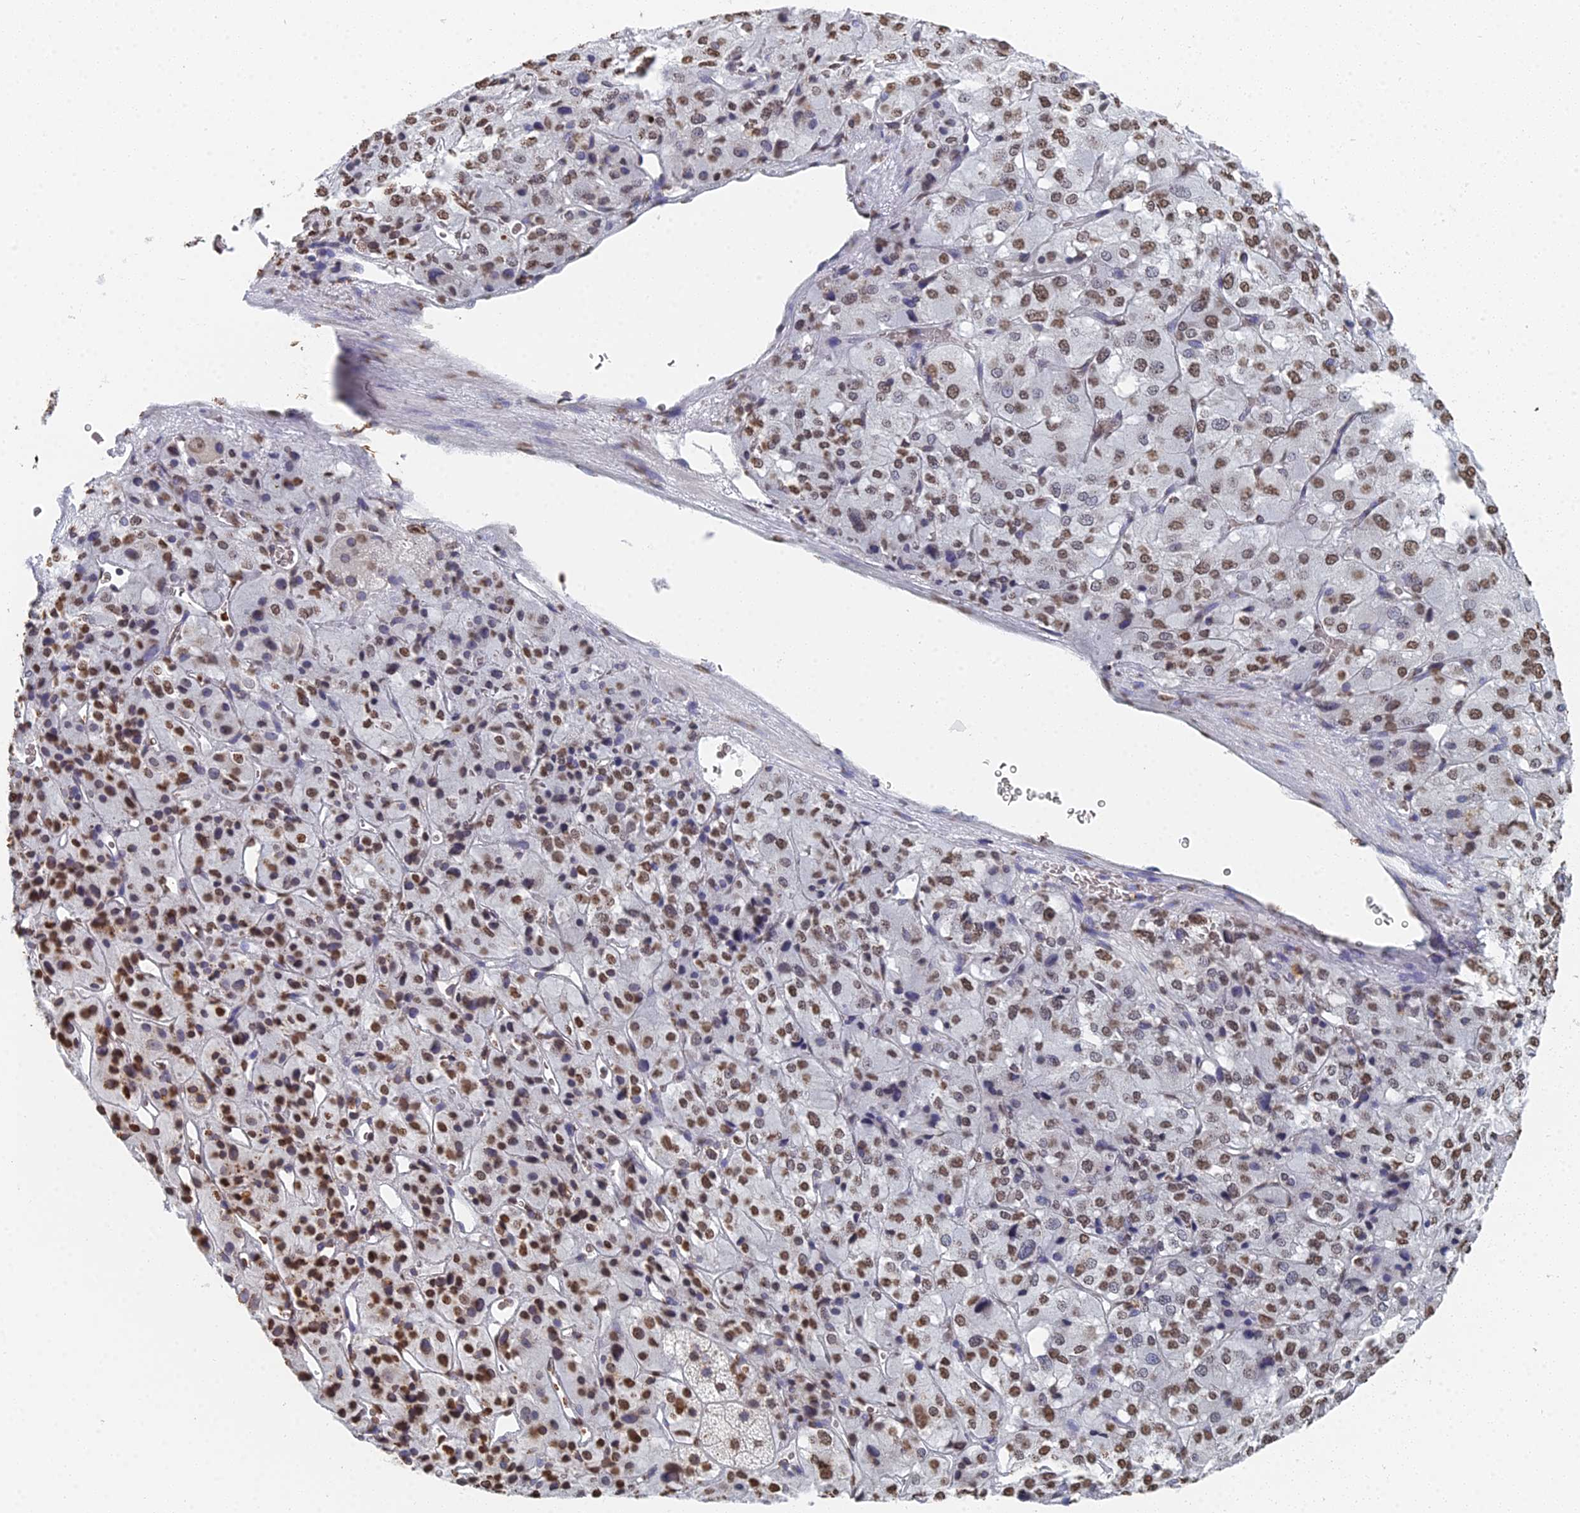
{"staining": {"intensity": "moderate", "quantity": "25%-75%", "location": "nuclear"}, "tissue": "adrenal gland", "cell_type": "Glandular cells", "image_type": "normal", "snomed": [{"axis": "morphology", "description": "Normal tissue, NOS"}, {"axis": "topography", "description": "Adrenal gland"}], "caption": "Moderate nuclear expression for a protein is seen in approximately 25%-75% of glandular cells of benign adrenal gland using IHC.", "gene": "GBP3", "patient": {"sex": "female", "age": 44}}